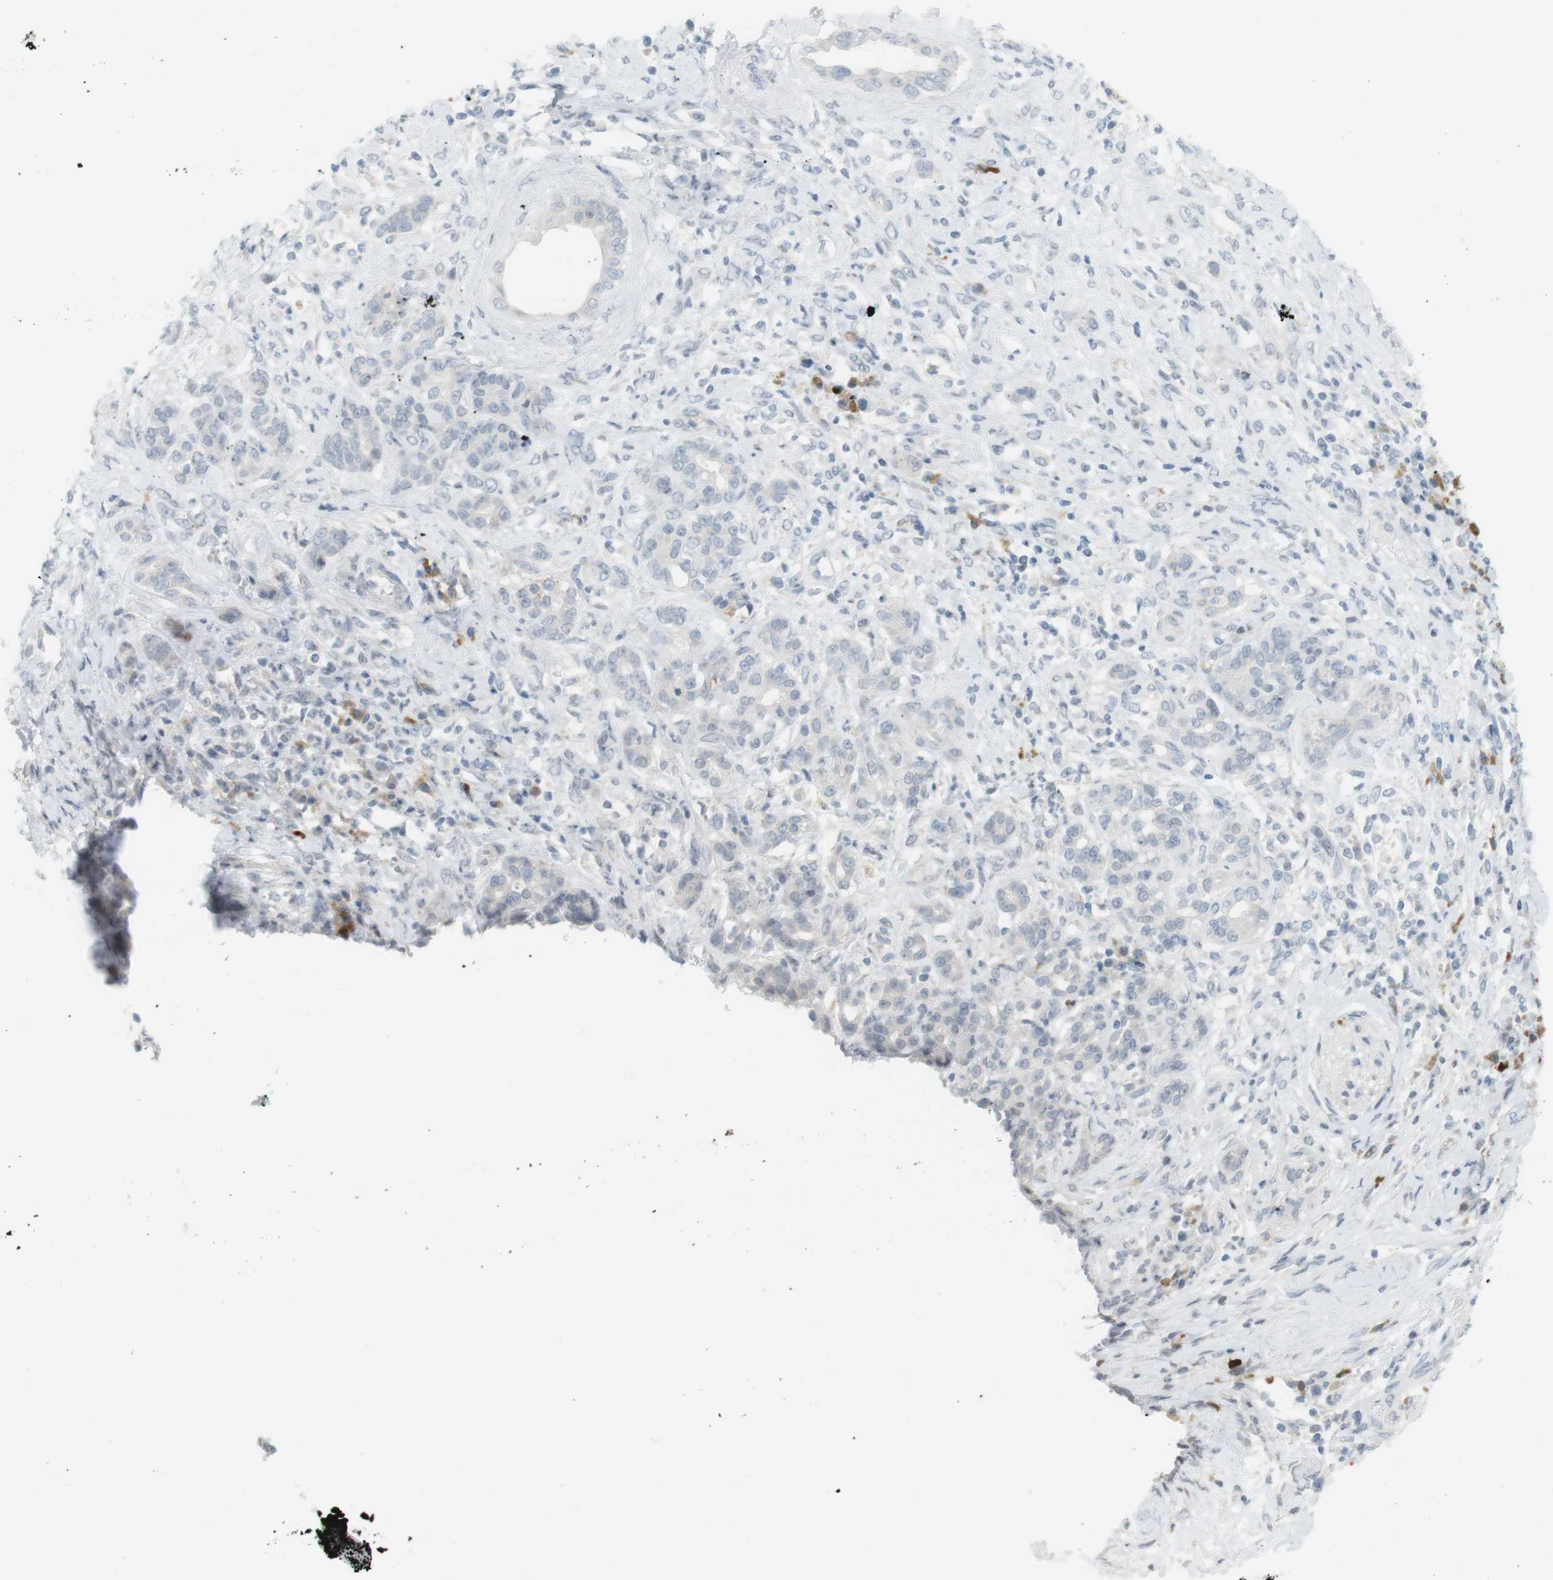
{"staining": {"intensity": "negative", "quantity": "none", "location": "none"}, "tissue": "pancreatic cancer", "cell_type": "Tumor cells", "image_type": "cancer", "snomed": [{"axis": "morphology", "description": "Adenocarcinoma, NOS"}, {"axis": "topography", "description": "Pancreas"}], "caption": "Histopathology image shows no protein staining in tumor cells of pancreatic adenocarcinoma tissue.", "gene": "DMC1", "patient": {"sex": "female", "age": 56}}